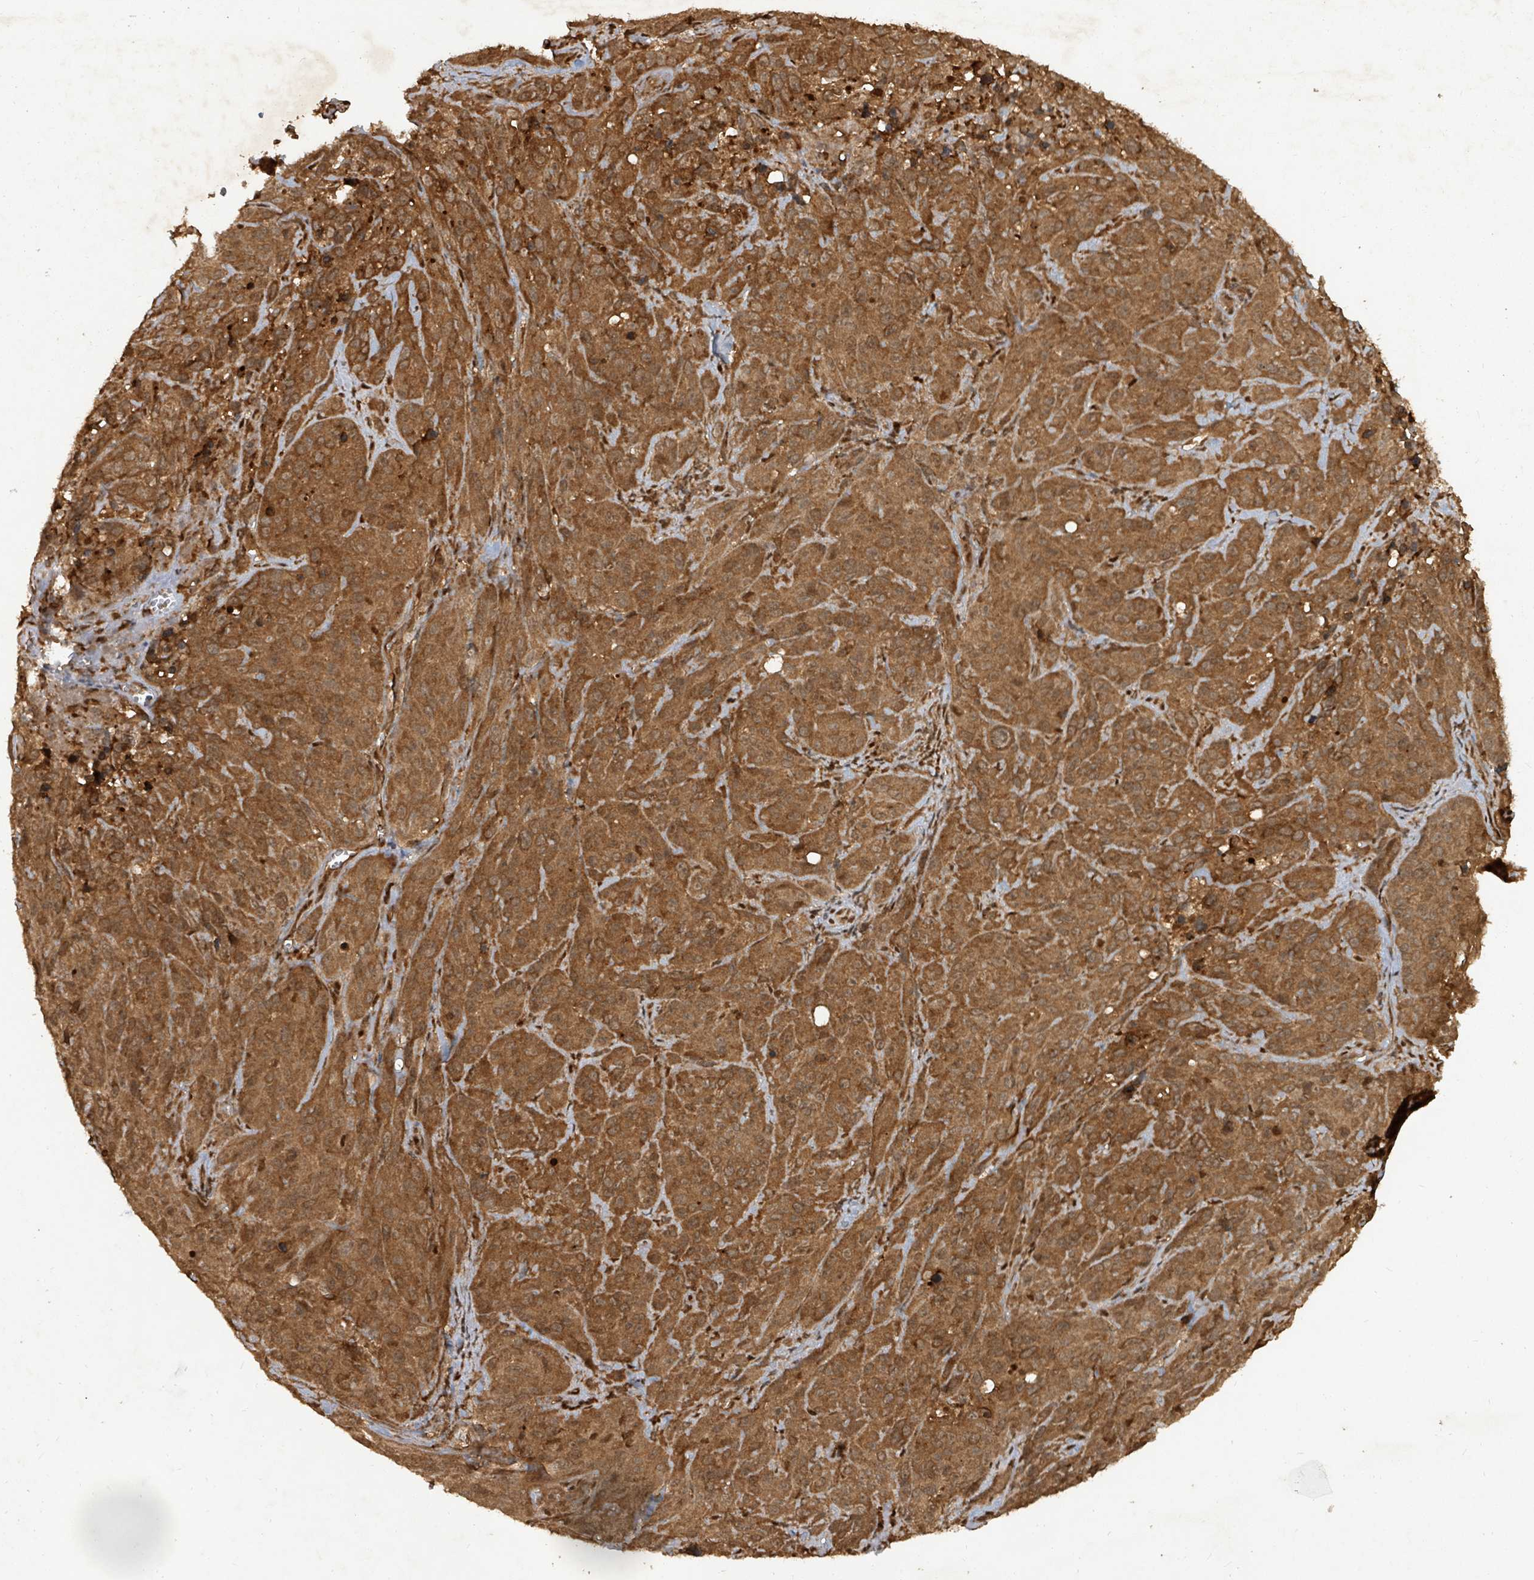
{"staining": {"intensity": "strong", "quantity": ">75%", "location": "cytoplasmic/membranous,nuclear"}, "tissue": "cervical cancer", "cell_type": "Tumor cells", "image_type": "cancer", "snomed": [{"axis": "morphology", "description": "Squamous cell carcinoma, NOS"}, {"axis": "topography", "description": "Cervix"}], "caption": "A brown stain labels strong cytoplasmic/membranous and nuclear positivity of a protein in cervical squamous cell carcinoma tumor cells.", "gene": "KDM4E", "patient": {"sex": "female", "age": 51}}